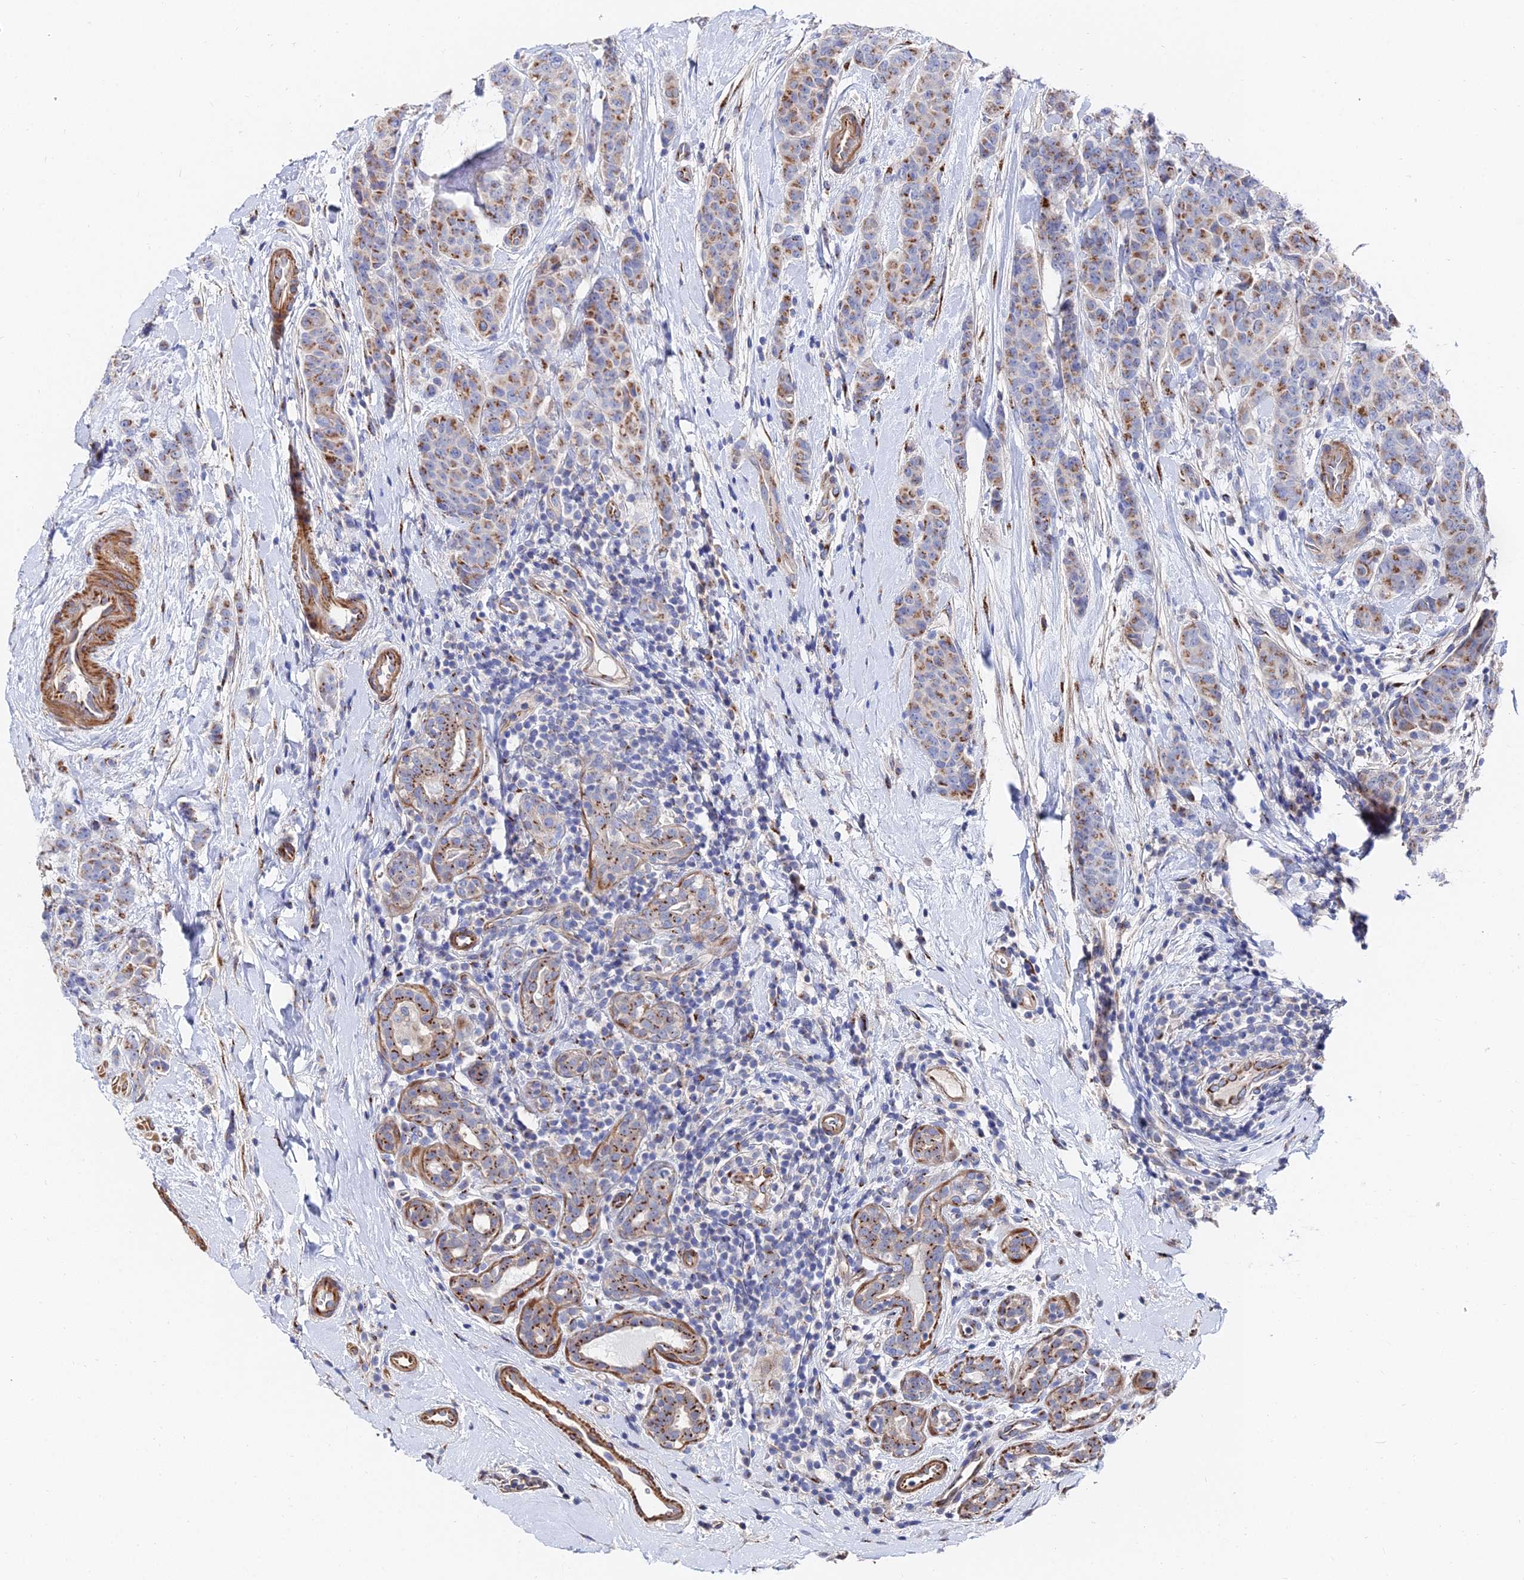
{"staining": {"intensity": "moderate", "quantity": "25%-75%", "location": "cytoplasmic/membranous"}, "tissue": "breast cancer", "cell_type": "Tumor cells", "image_type": "cancer", "snomed": [{"axis": "morphology", "description": "Duct carcinoma"}, {"axis": "topography", "description": "Breast"}], "caption": "Protein staining of breast cancer (infiltrating ductal carcinoma) tissue exhibits moderate cytoplasmic/membranous expression in about 25%-75% of tumor cells.", "gene": "BORCS8", "patient": {"sex": "female", "age": 40}}